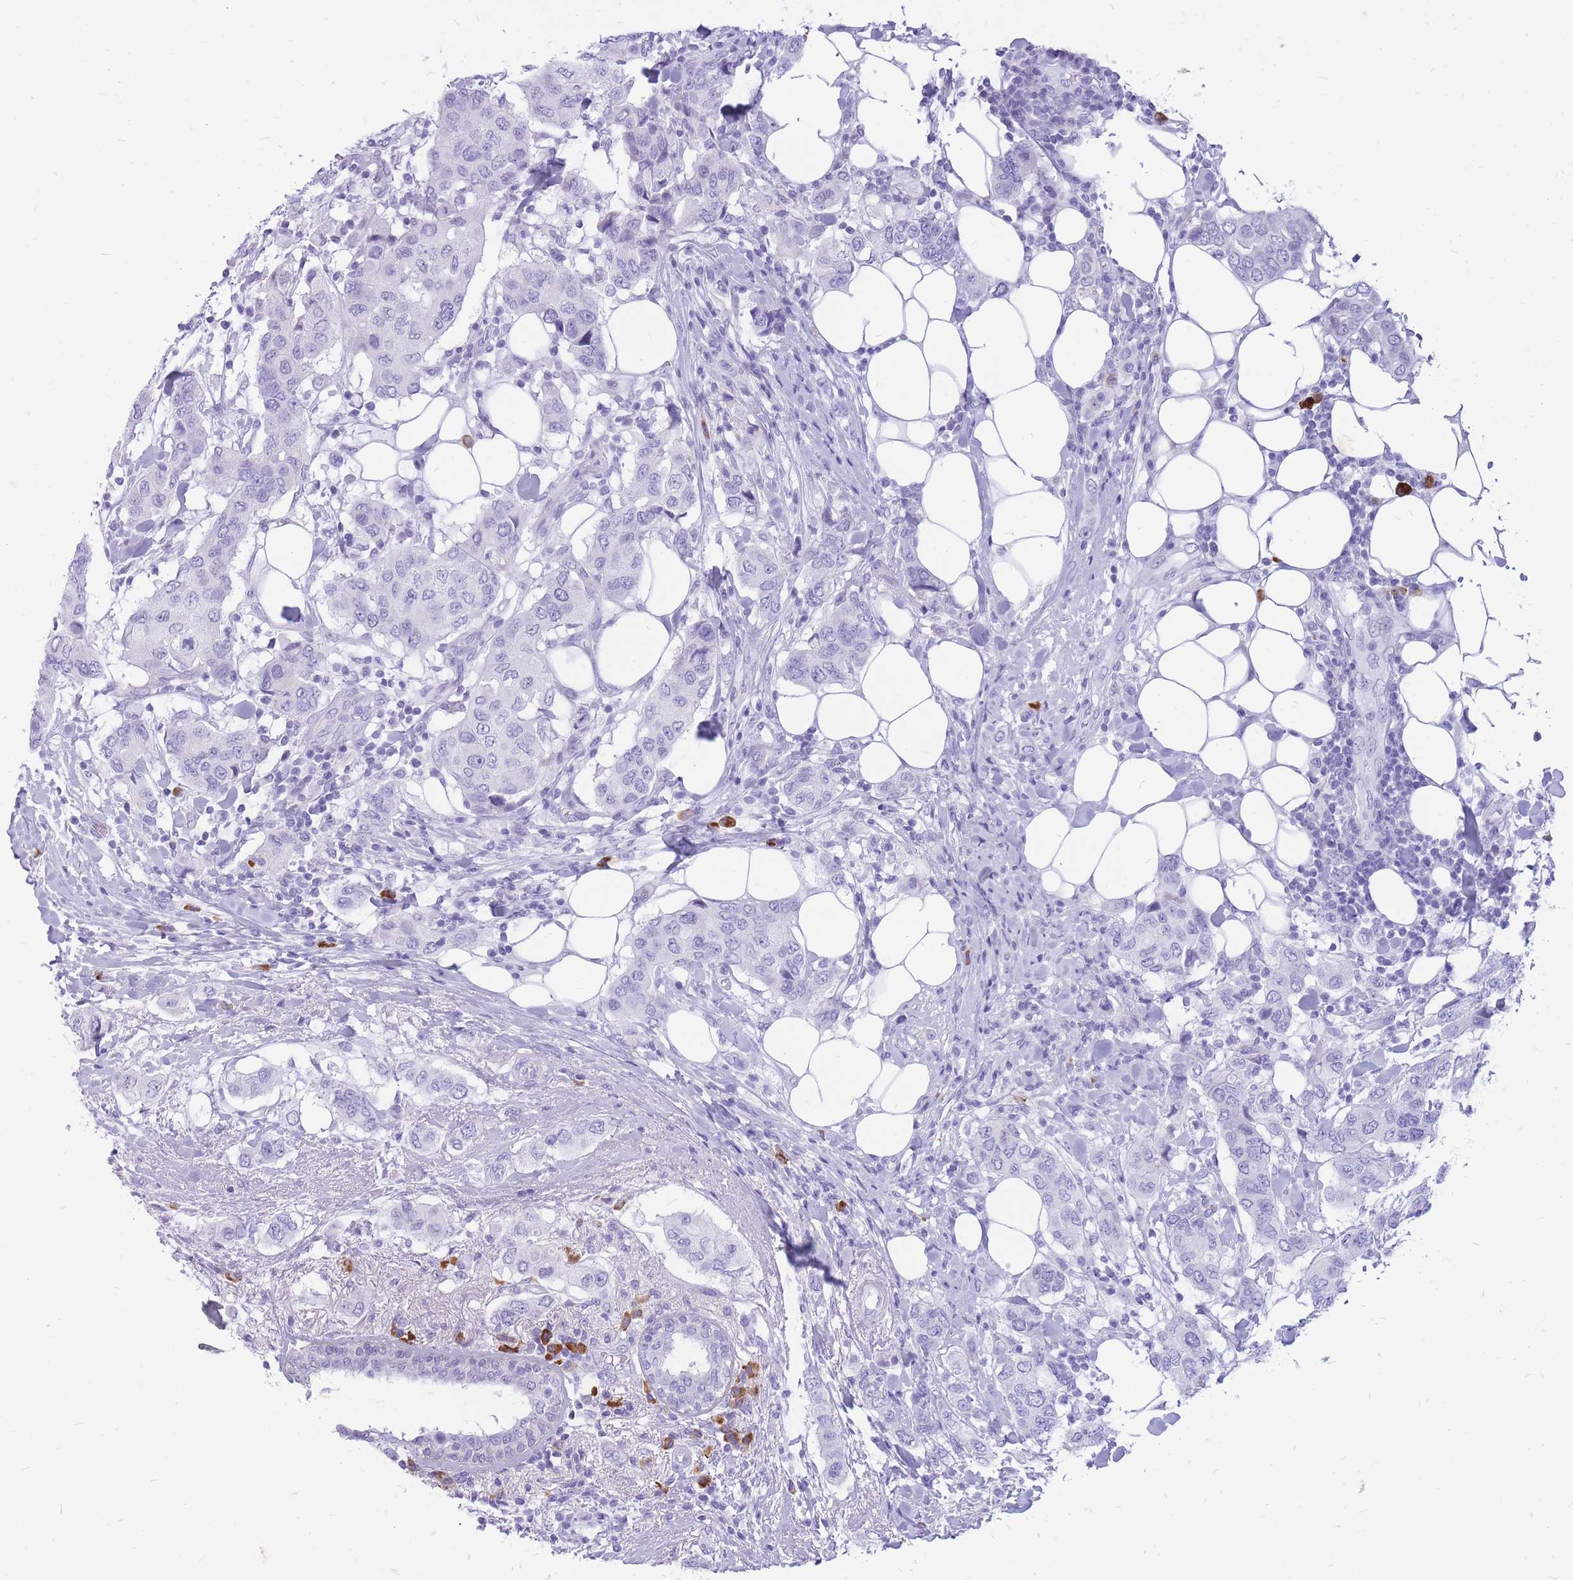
{"staining": {"intensity": "negative", "quantity": "none", "location": "none"}, "tissue": "breast cancer", "cell_type": "Tumor cells", "image_type": "cancer", "snomed": [{"axis": "morphology", "description": "Lobular carcinoma"}, {"axis": "topography", "description": "Breast"}], "caption": "The micrograph displays no significant staining in tumor cells of lobular carcinoma (breast).", "gene": "ZFP37", "patient": {"sex": "female", "age": 51}}